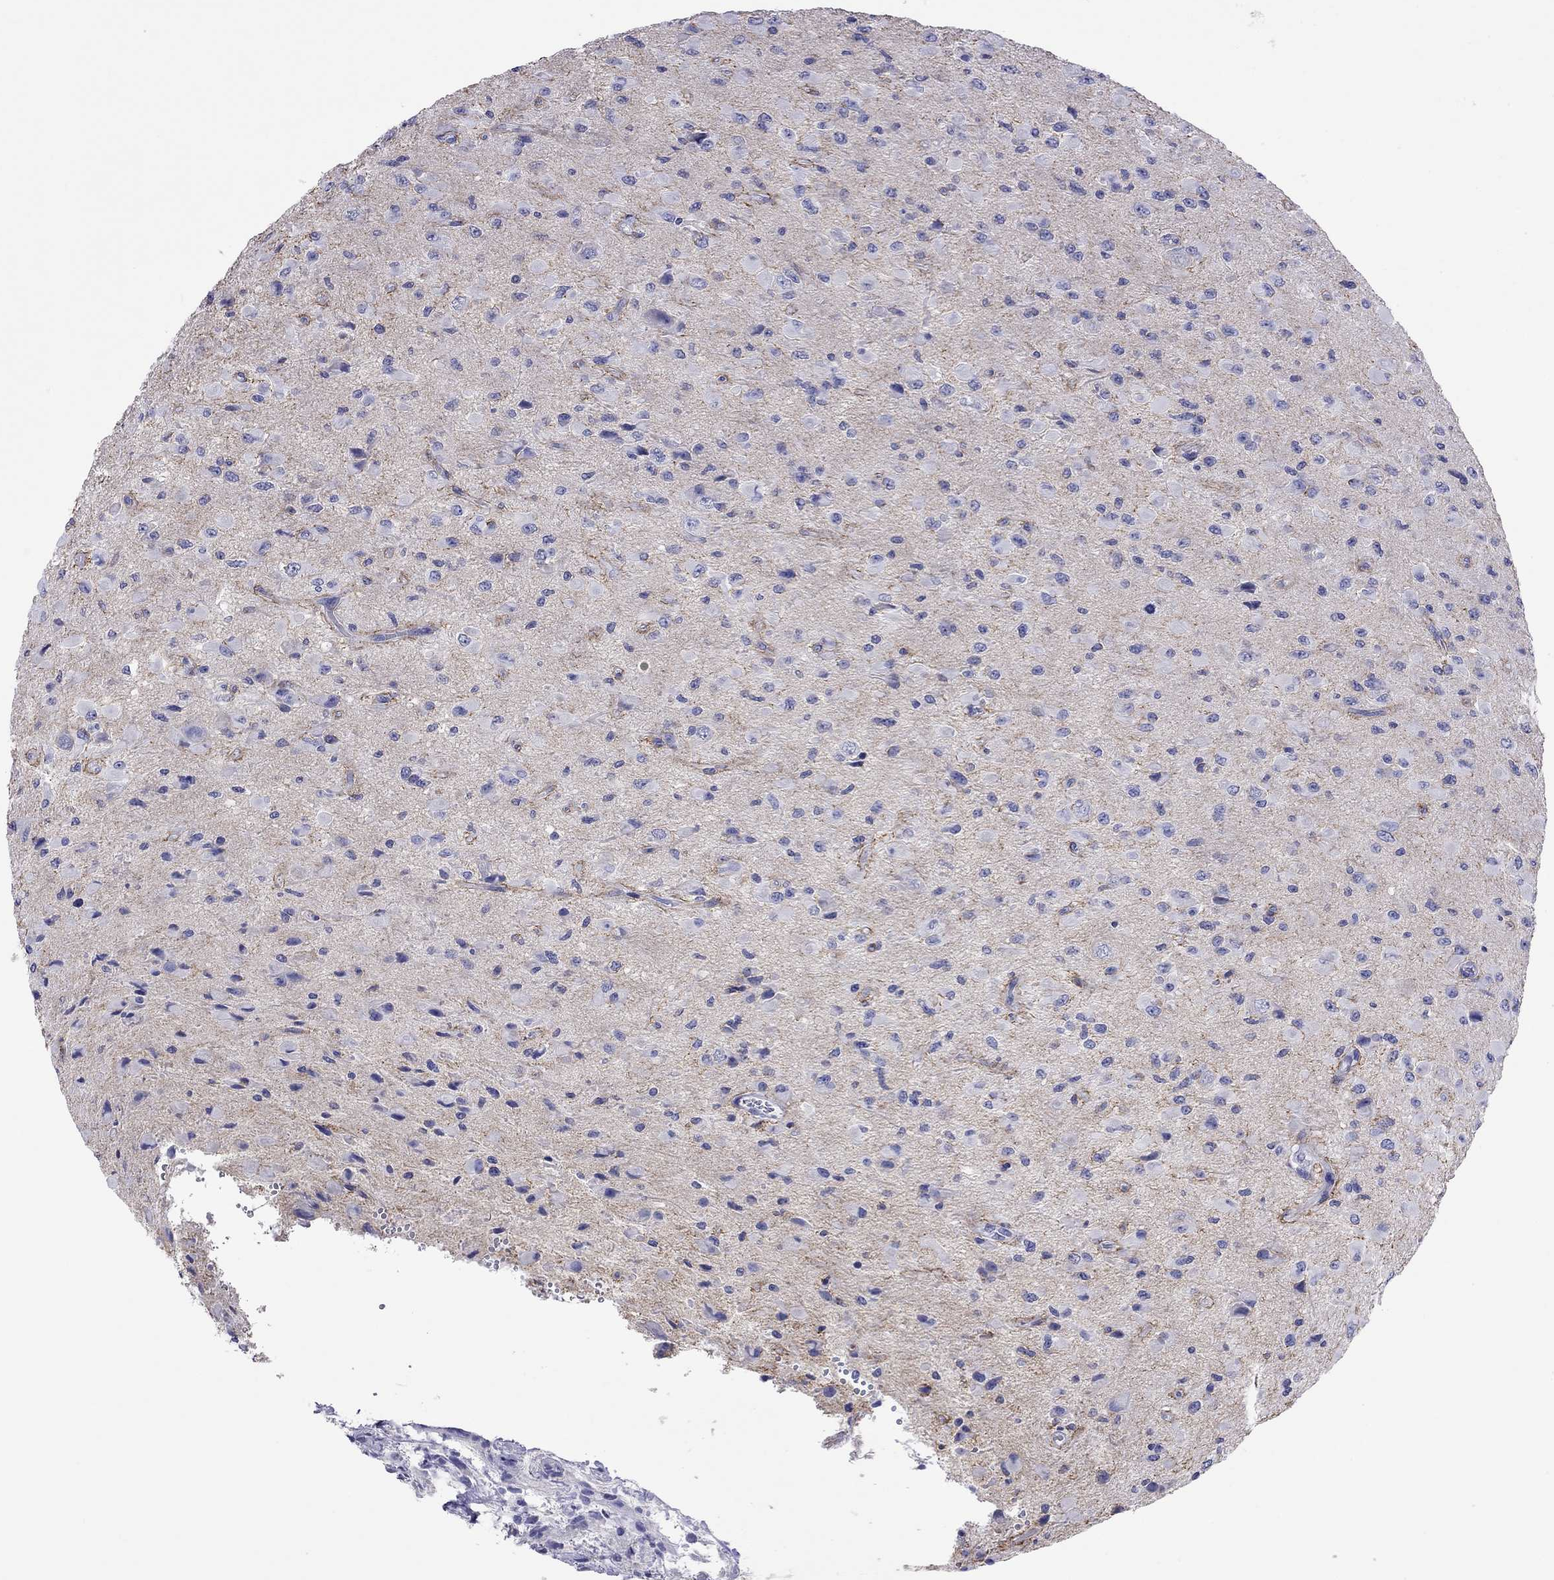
{"staining": {"intensity": "negative", "quantity": "none", "location": "none"}, "tissue": "glioma", "cell_type": "Tumor cells", "image_type": "cancer", "snomed": [{"axis": "morphology", "description": "Glioma, malignant, High grade"}, {"axis": "topography", "description": "Cerebral cortex"}], "caption": "An IHC micrograph of malignant glioma (high-grade) is shown. There is no staining in tumor cells of malignant glioma (high-grade).", "gene": "KIAA2012", "patient": {"sex": "male", "age": 35}}